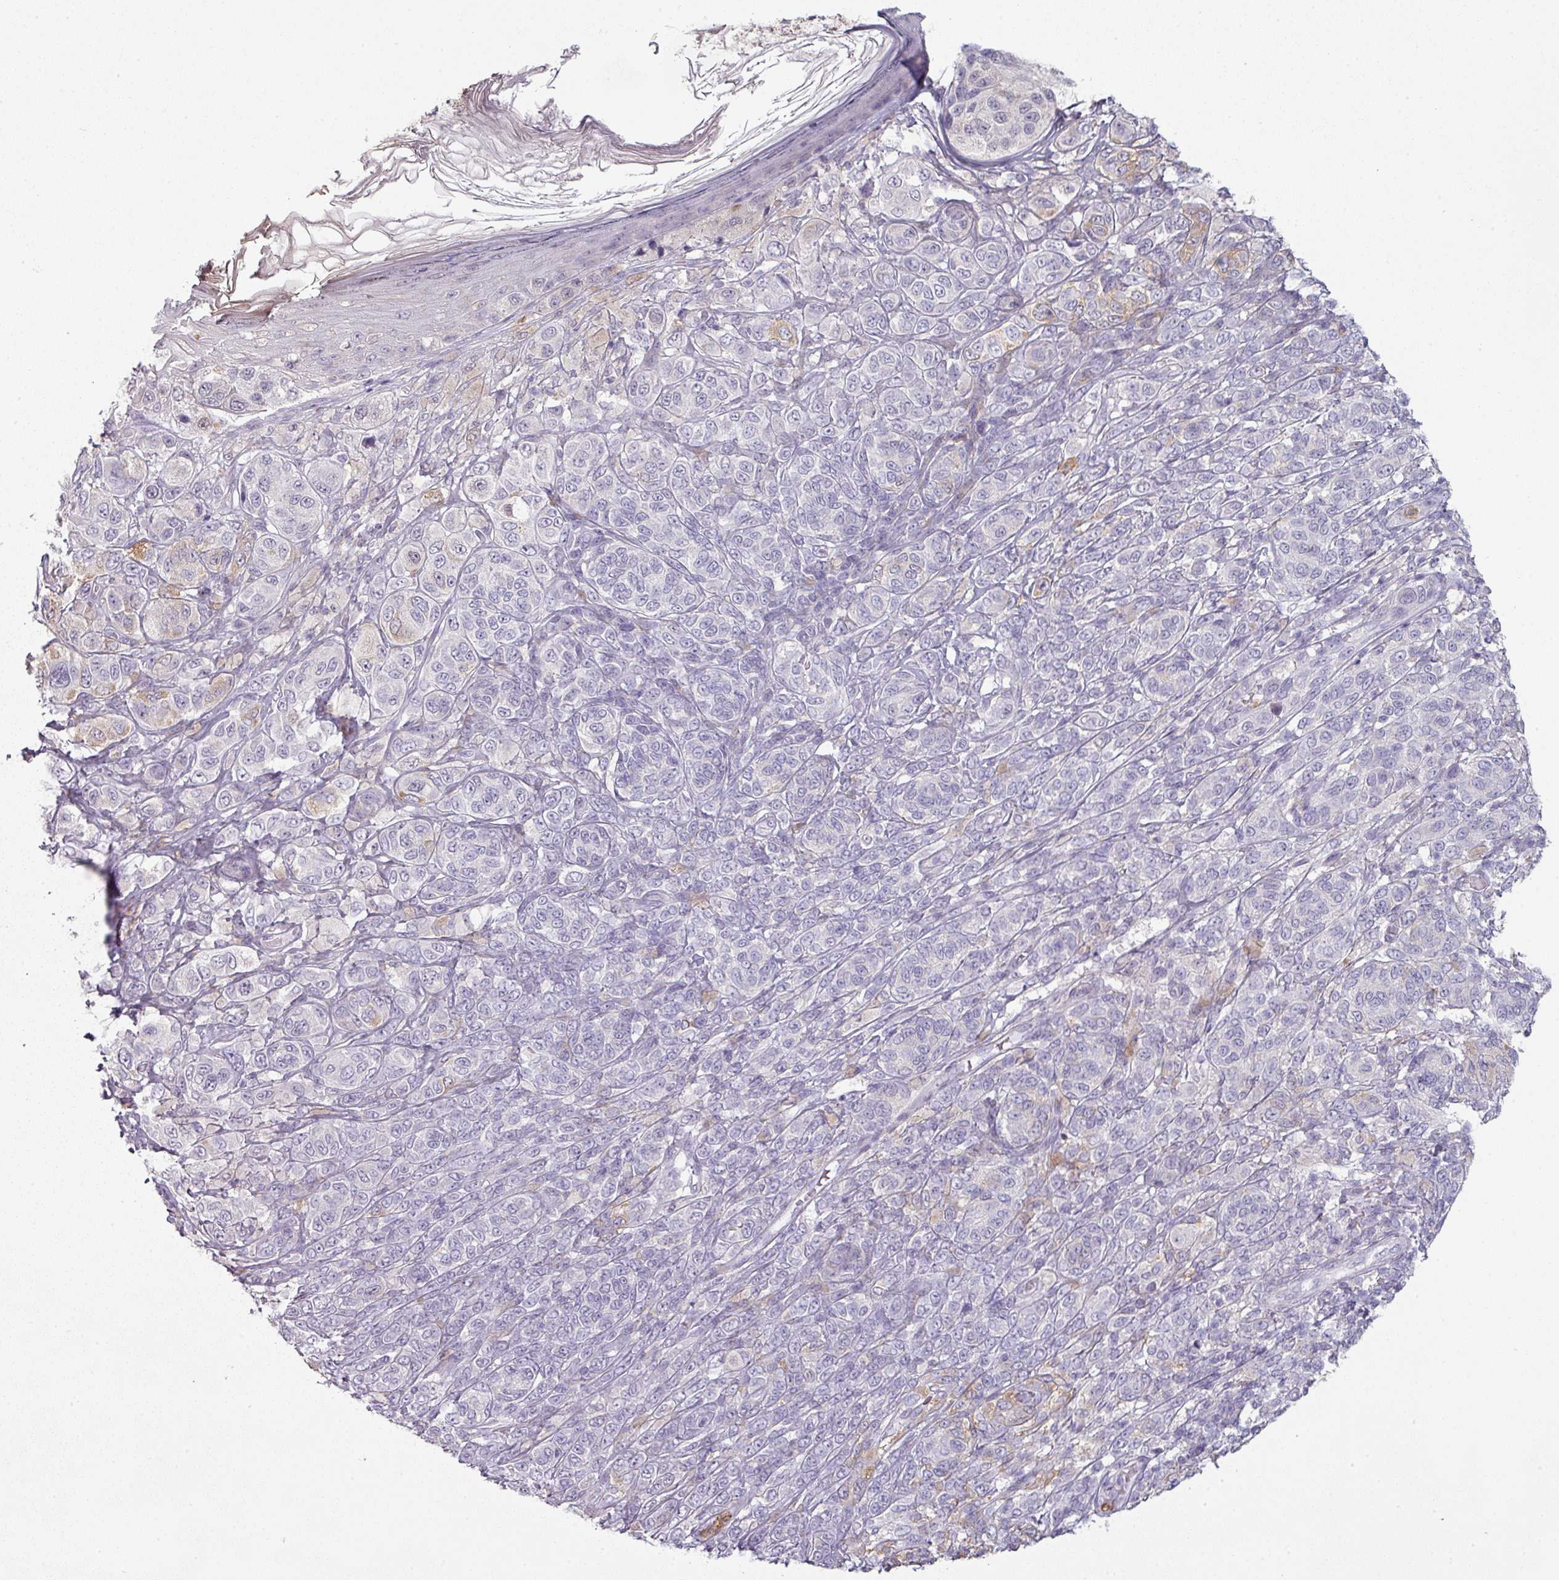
{"staining": {"intensity": "weak", "quantity": "<25%", "location": "cytoplasmic/membranous"}, "tissue": "melanoma", "cell_type": "Tumor cells", "image_type": "cancer", "snomed": [{"axis": "morphology", "description": "Malignant melanoma, NOS"}, {"axis": "topography", "description": "Skin"}], "caption": "Immunohistochemistry (IHC) histopathology image of neoplastic tissue: melanoma stained with DAB (3,3'-diaminobenzidine) demonstrates no significant protein staining in tumor cells.", "gene": "MAGEC3", "patient": {"sex": "male", "age": 42}}